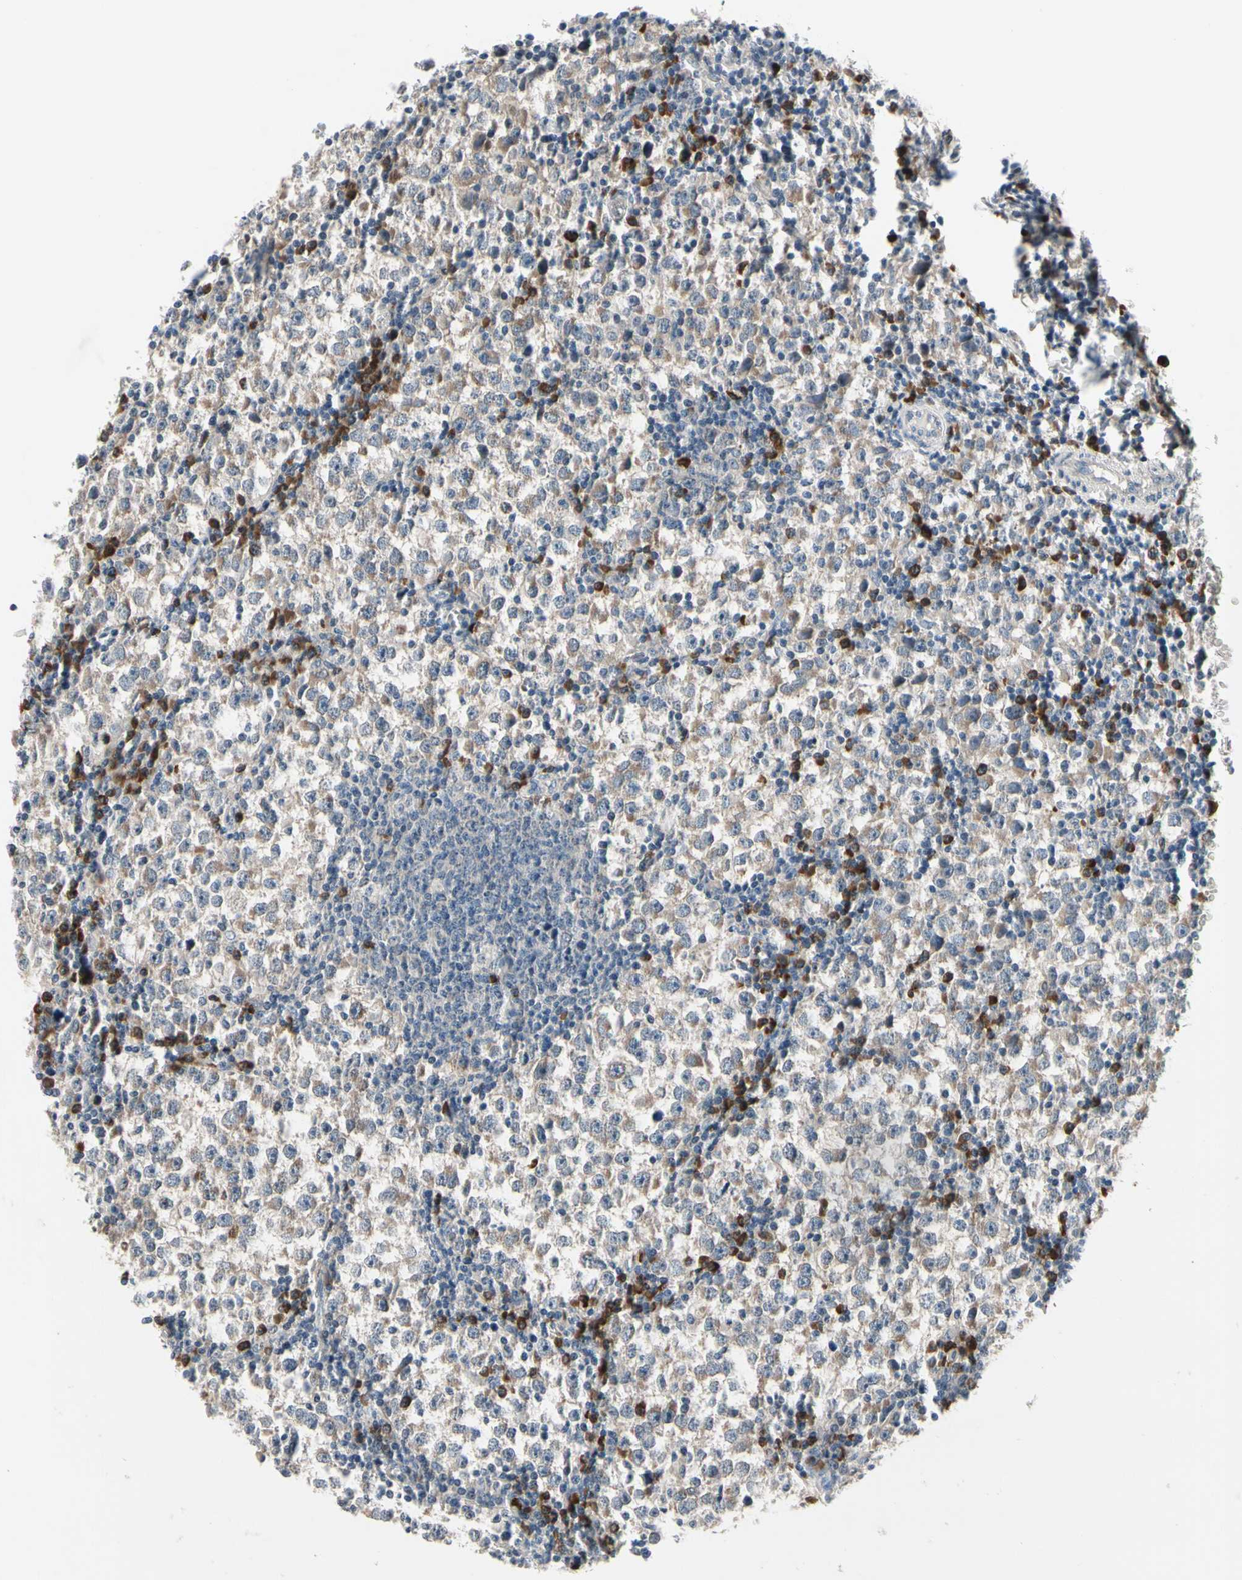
{"staining": {"intensity": "weak", "quantity": "25%-75%", "location": "cytoplasmic/membranous"}, "tissue": "testis cancer", "cell_type": "Tumor cells", "image_type": "cancer", "snomed": [{"axis": "morphology", "description": "Seminoma, NOS"}, {"axis": "topography", "description": "Testis"}], "caption": "There is low levels of weak cytoplasmic/membranous positivity in tumor cells of testis seminoma, as demonstrated by immunohistochemical staining (brown color).", "gene": "SELENOK", "patient": {"sex": "male", "age": 65}}